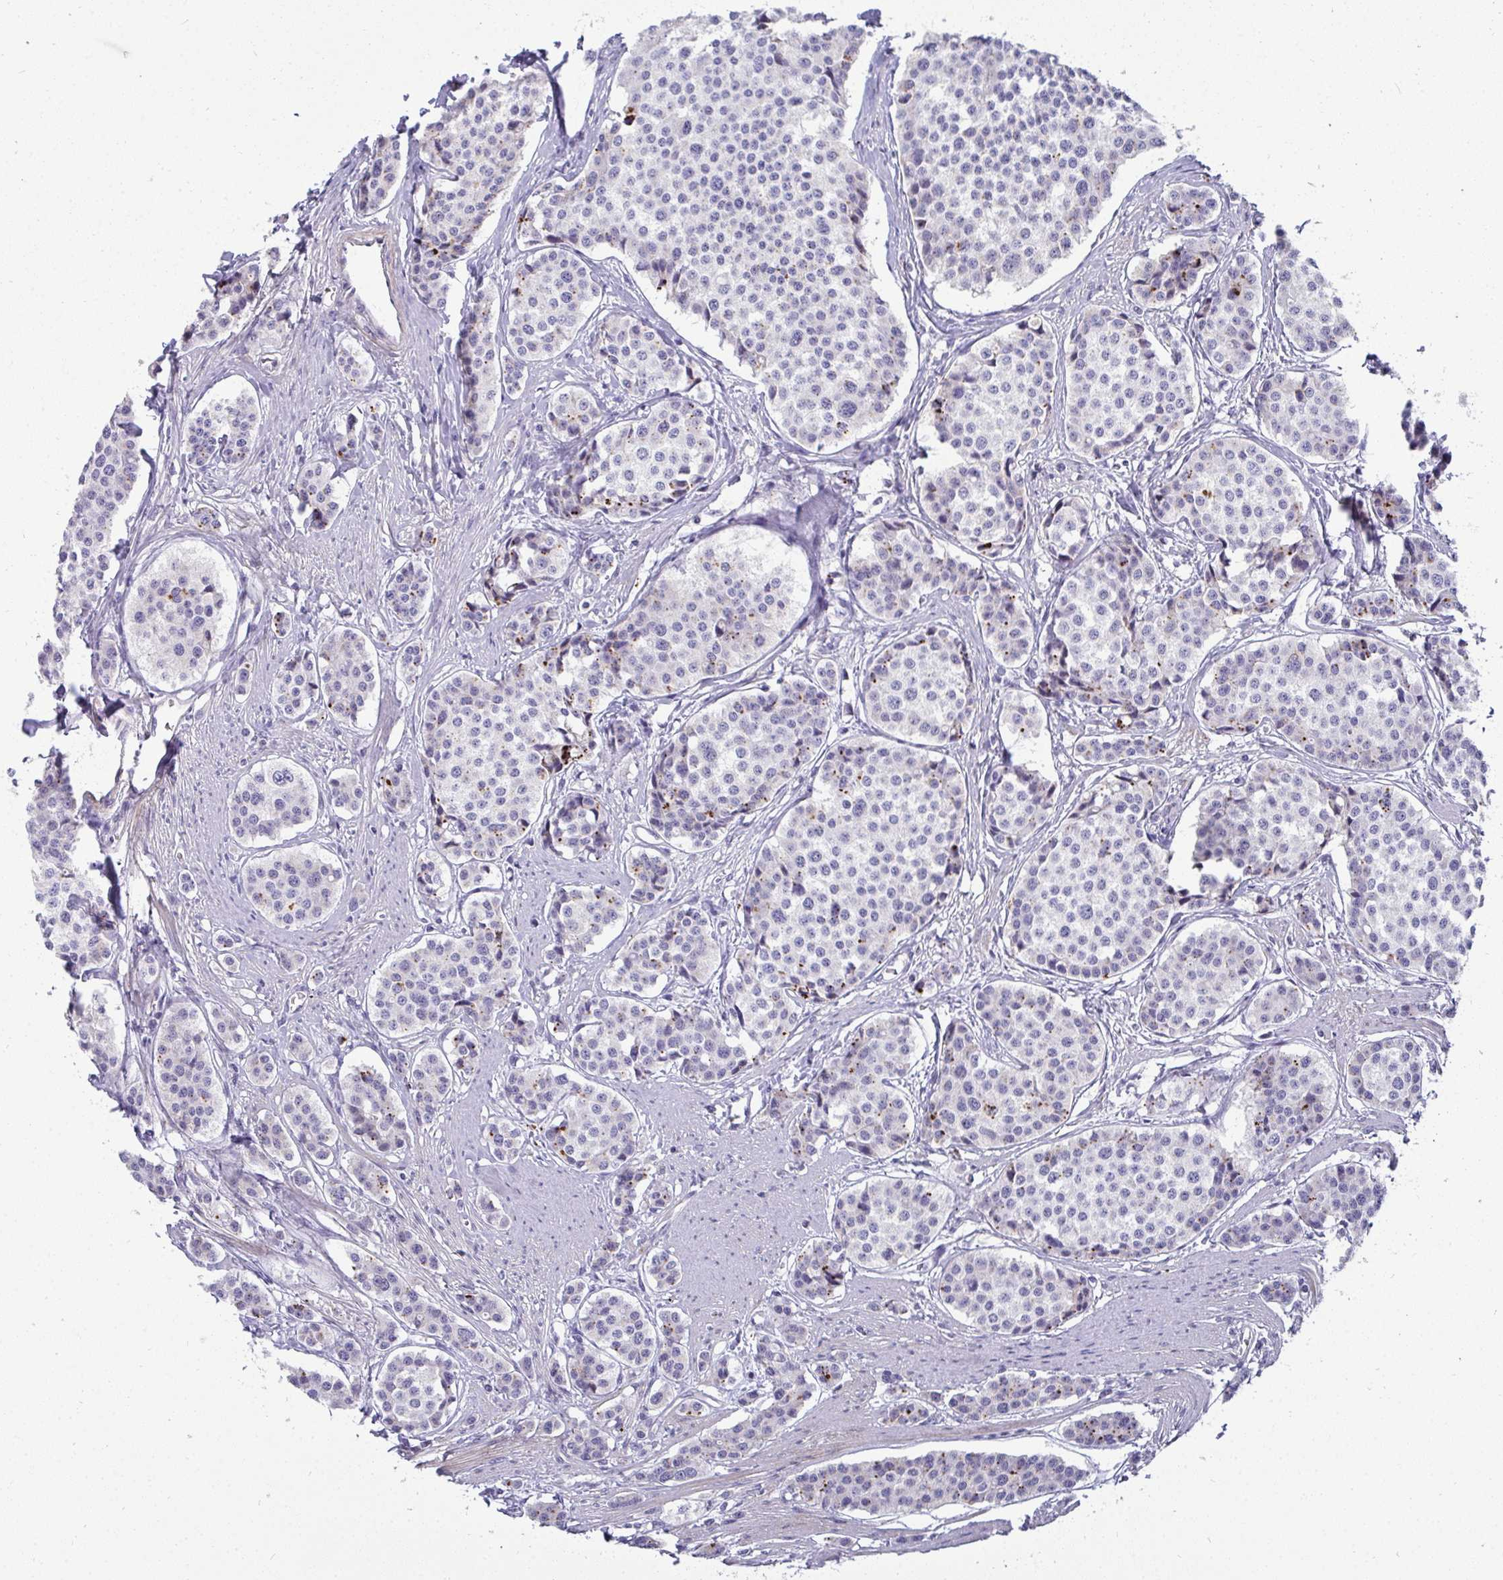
{"staining": {"intensity": "moderate", "quantity": "<25%", "location": "cytoplasmic/membranous"}, "tissue": "carcinoid", "cell_type": "Tumor cells", "image_type": "cancer", "snomed": [{"axis": "morphology", "description": "Carcinoid, malignant, NOS"}, {"axis": "topography", "description": "Small intestine"}], "caption": "High-power microscopy captured an IHC histopathology image of carcinoid (malignant), revealing moderate cytoplasmic/membranous staining in about <25% of tumor cells.", "gene": "AK5", "patient": {"sex": "male", "age": 60}}